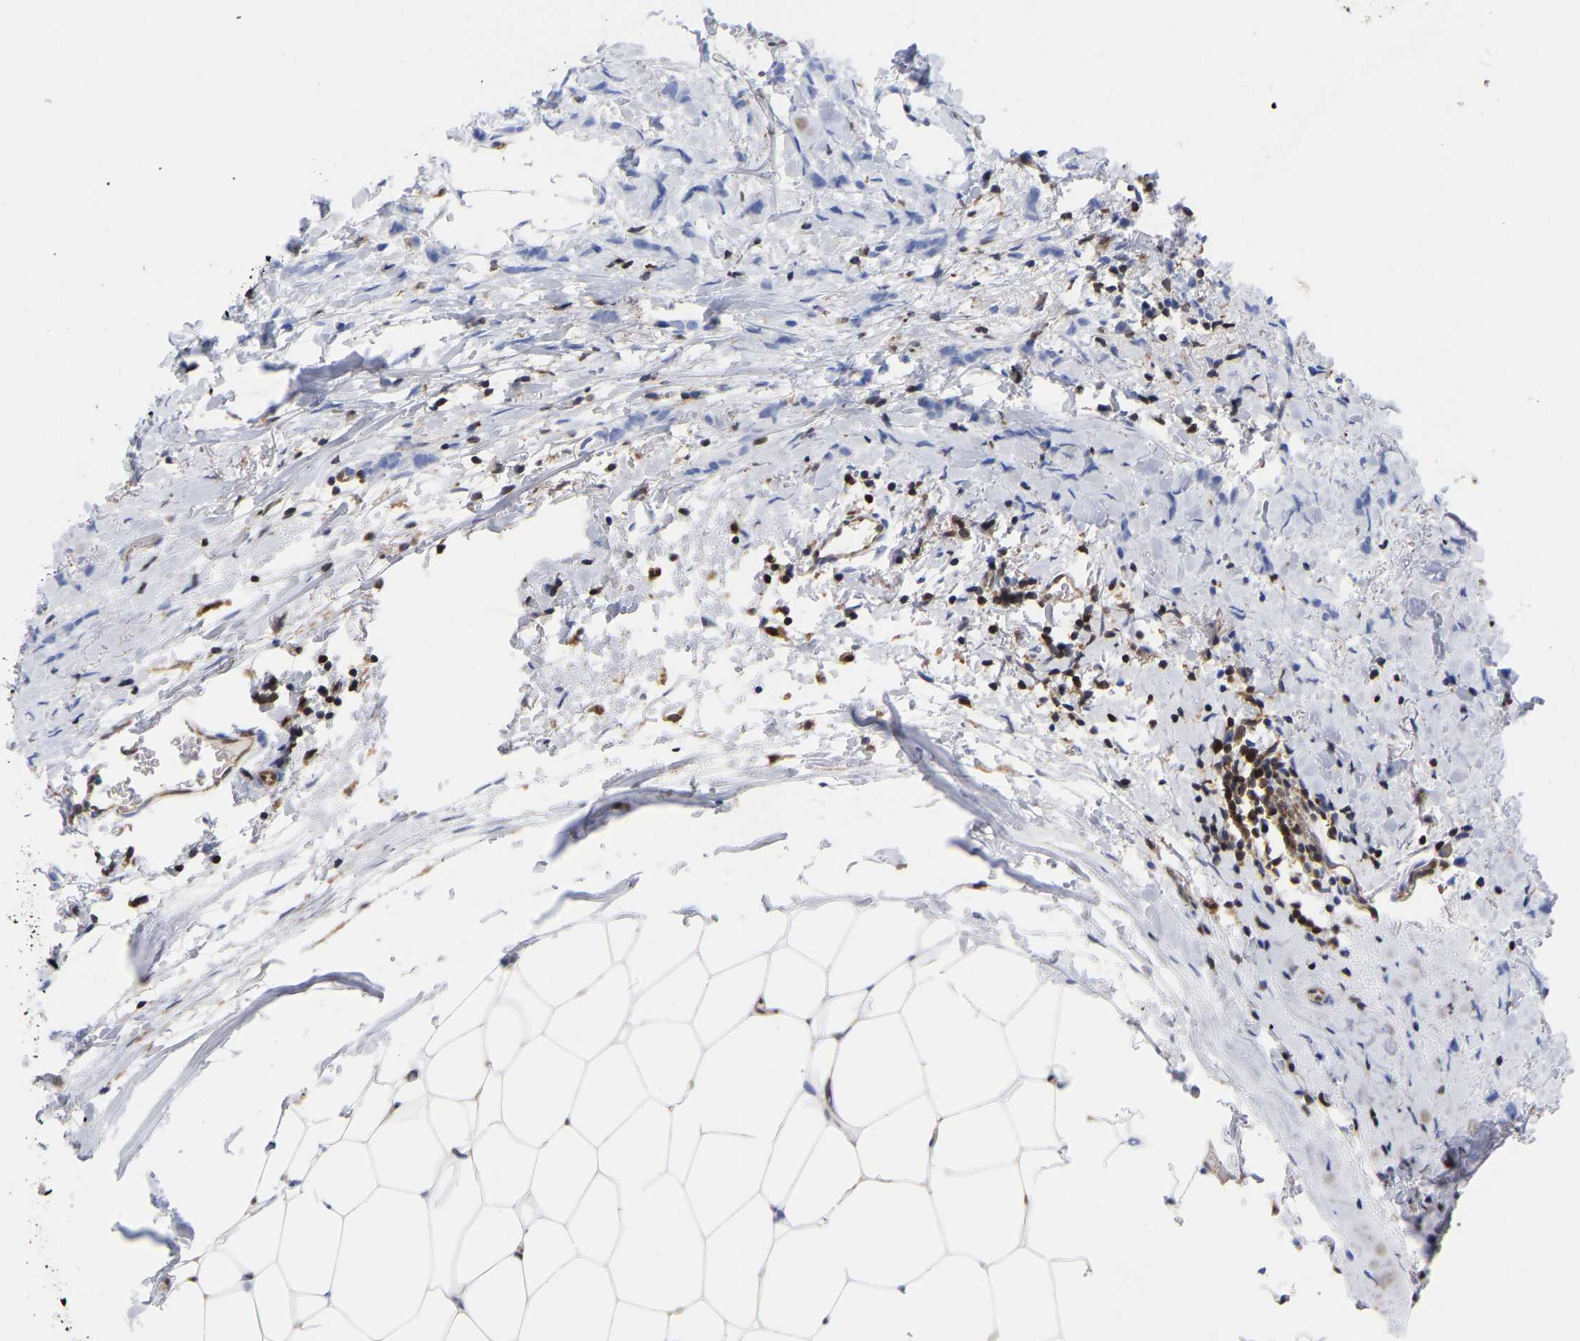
{"staining": {"intensity": "negative", "quantity": "none", "location": "none"}, "tissue": "breast cancer", "cell_type": "Tumor cells", "image_type": "cancer", "snomed": [{"axis": "morphology", "description": "Lobular carcinoma, in situ"}, {"axis": "morphology", "description": "Lobular carcinoma"}, {"axis": "topography", "description": "Breast"}], "caption": "Immunohistochemistry (IHC) histopathology image of neoplastic tissue: human breast cancer (lobular carcinoma) stained with DAB shows no significant protein staining in tumor cells. (Brightfield microscopy of DAB IHC at high magnification).", "gene": "GIMAP4", "patient": {"sex": "female", "age": 41}}